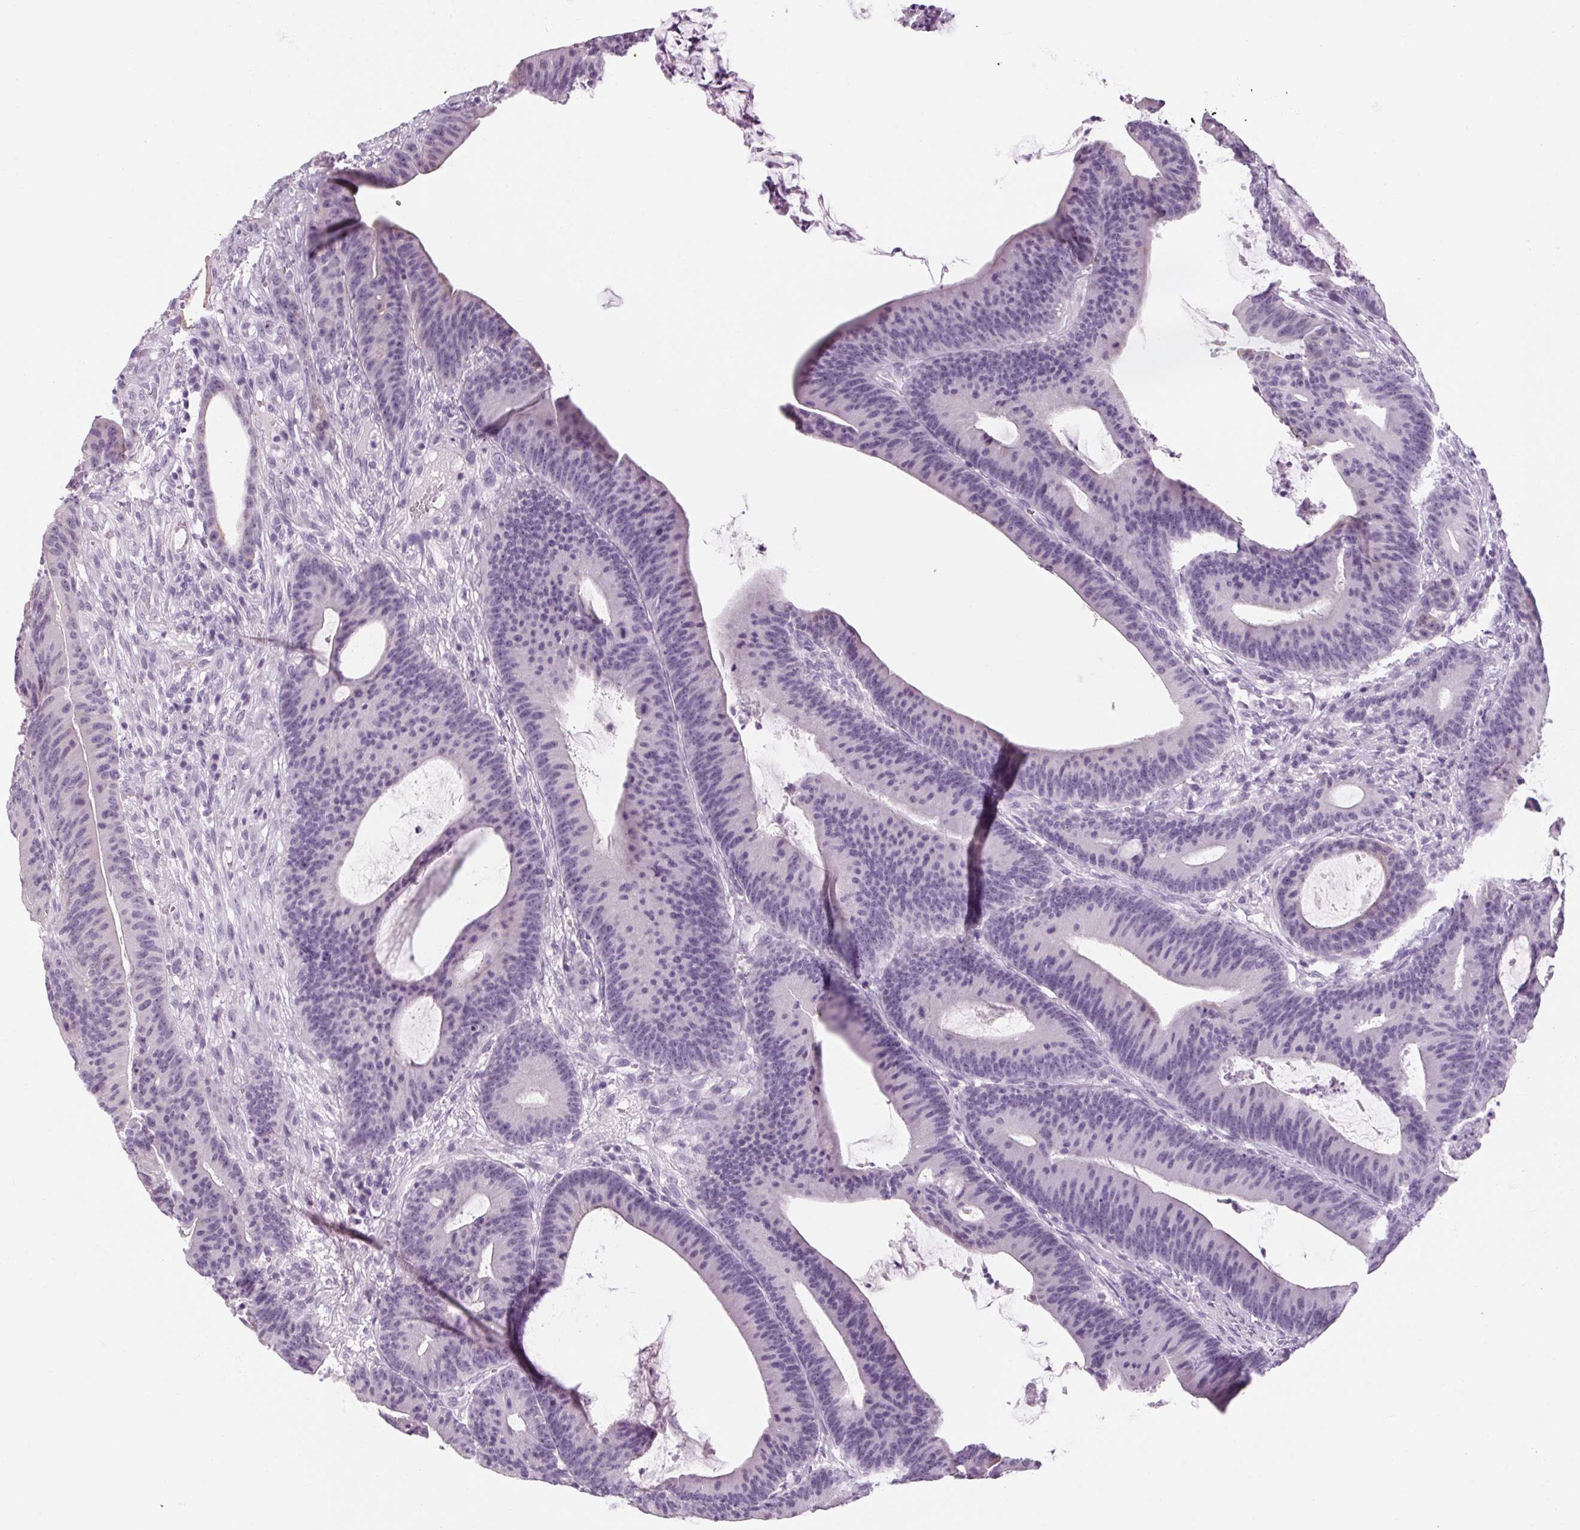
{"staining": {"intensity": "negative", "quantity": "none", "location": "none"}, "tissue": "colorectal cancer", "cell_type": "Tumor cells", "image_type": "cancer", "snomed": [{"axis": "morphology", "description": "Adenocarcinoma, NOS"}, {"axis": "topography", "description": "Colon"}], "caption": "This is an immunohistochemistry (IHC) photomicrograph of human colorectal cancer (adenocarcinoma). There is no staining in tumor cells.", "gene": "RPTN", "patient": {"sex": "female", "age": 78}}